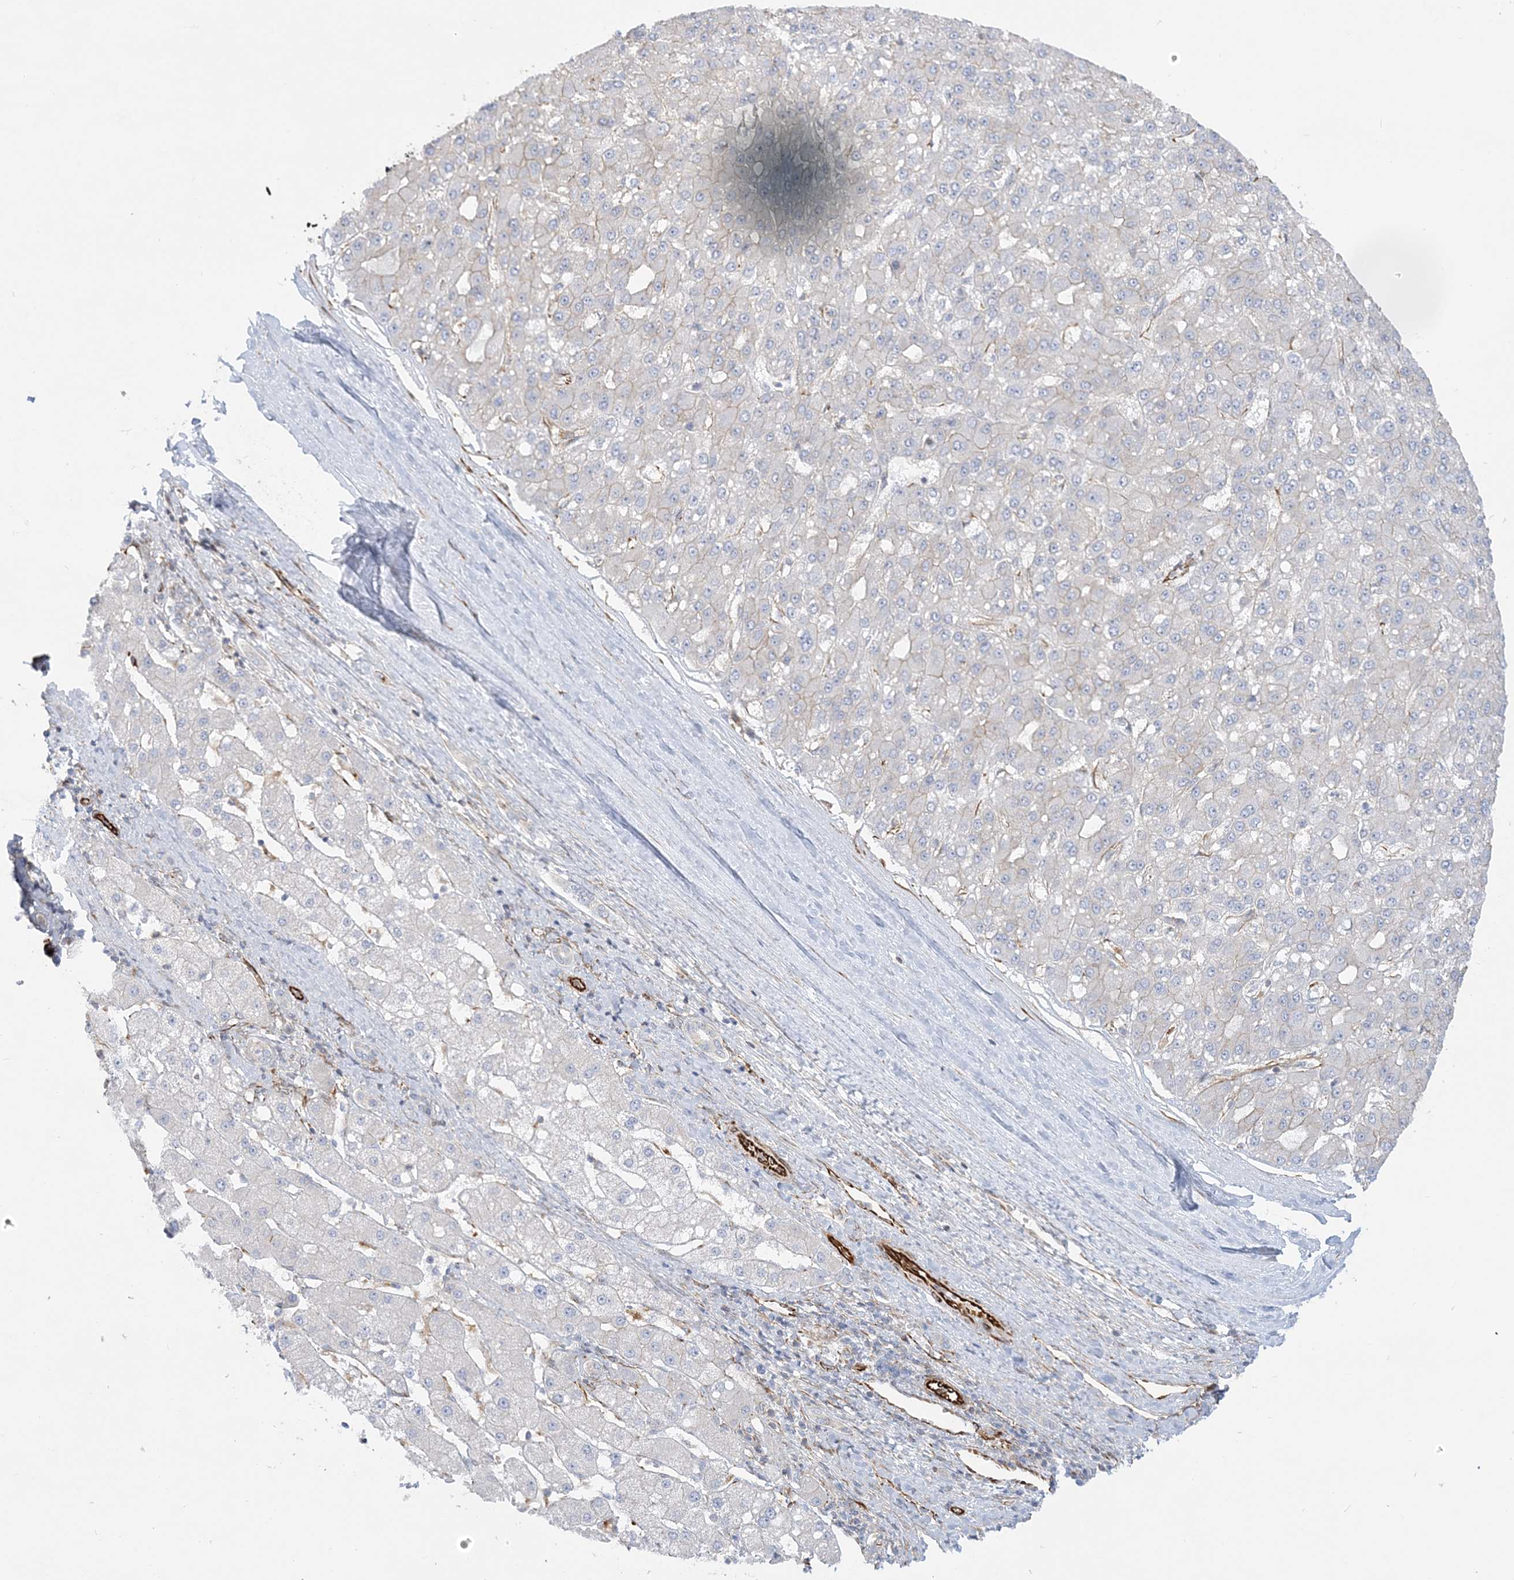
{"staining": {"intensity": "negative", "quantity": "none", "location": "none"}, "tissue": "liver cancer", "cell_type": "Tumor cells", "image_type": "cancer", "snomed": [{"axis": "morphology", "description": "Carcinoma, Hepatocellular, NOS"}, {"axis": "topography", "description": "Liver"}], "caption": "DAB immunohistochemical staining of human liver hepatocellular carcinoma exhibits no significant expression in tumor cells. (DAB (3,3'-diaminobenzidine) immunohistochemistry with hematoxylin counter stain).", "gene": "SCLT1", "patient": {"sex": "male", "age": 67}}